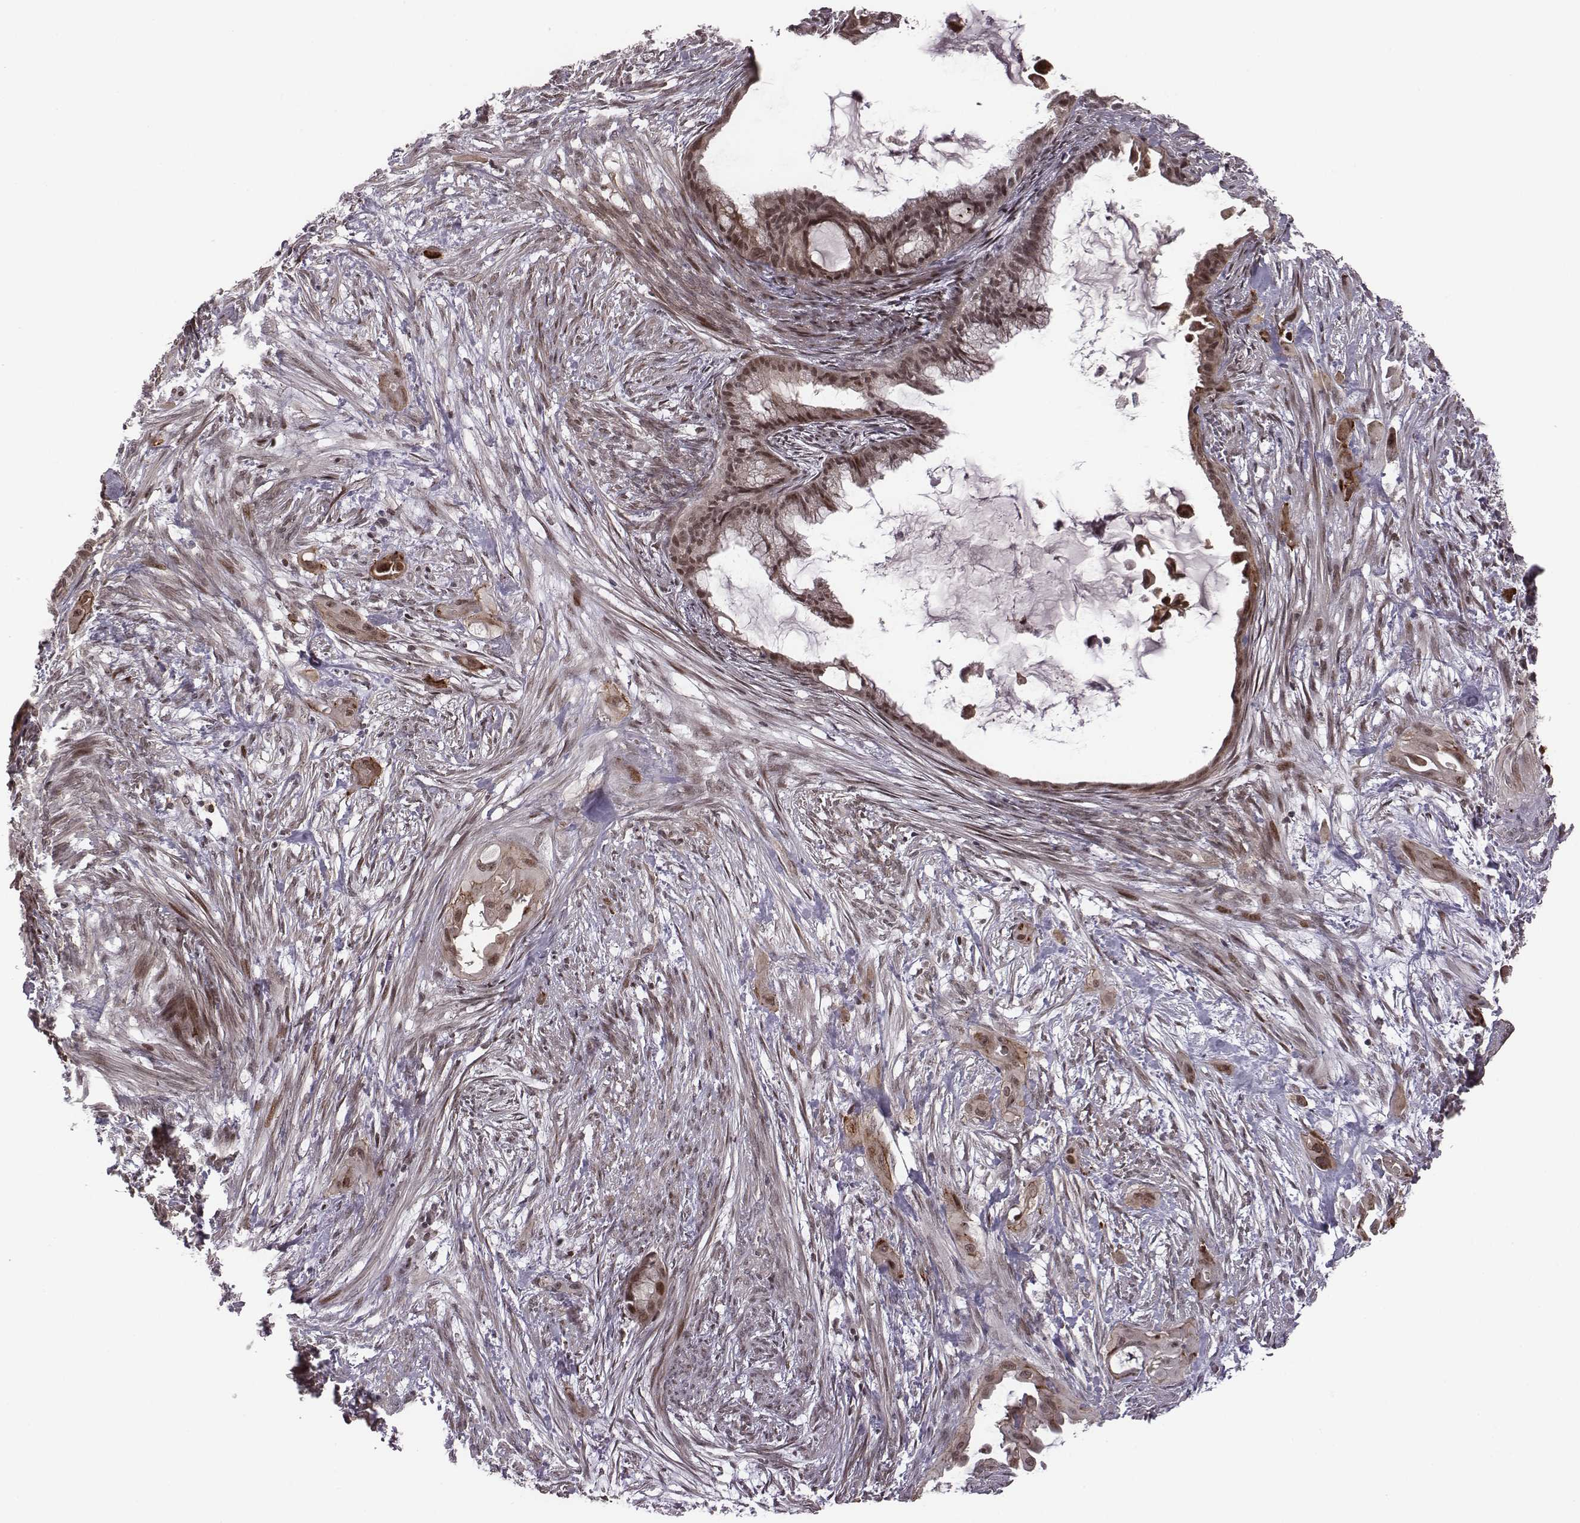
{"staining": {"intensity": "weak", "quantity": ">75%", "location": "cytoplasmic/membranous,nuclear"}, "tissue": "endometrial cancer", "cell_type": "Tumor cells", "image_type": "cancer", "snomed": [{"axis": "morphology", "description": "Adenocarcinoma, NOS"}, {"axis": "topography", "description": "Endometrium"}], "caption": "IHC of endometrial cancer (adenocarcinoma) shows low levels of weak cytoplasmic/membranous and nuclear expression in about >75% of tumor cells. The staining is performed using DAB brown chromogen to label protein expression. The nuclei are counter-stained blue using hematoxylin.", "gene": "RPL3", "patient": {"sex": "female", "age": 86}}